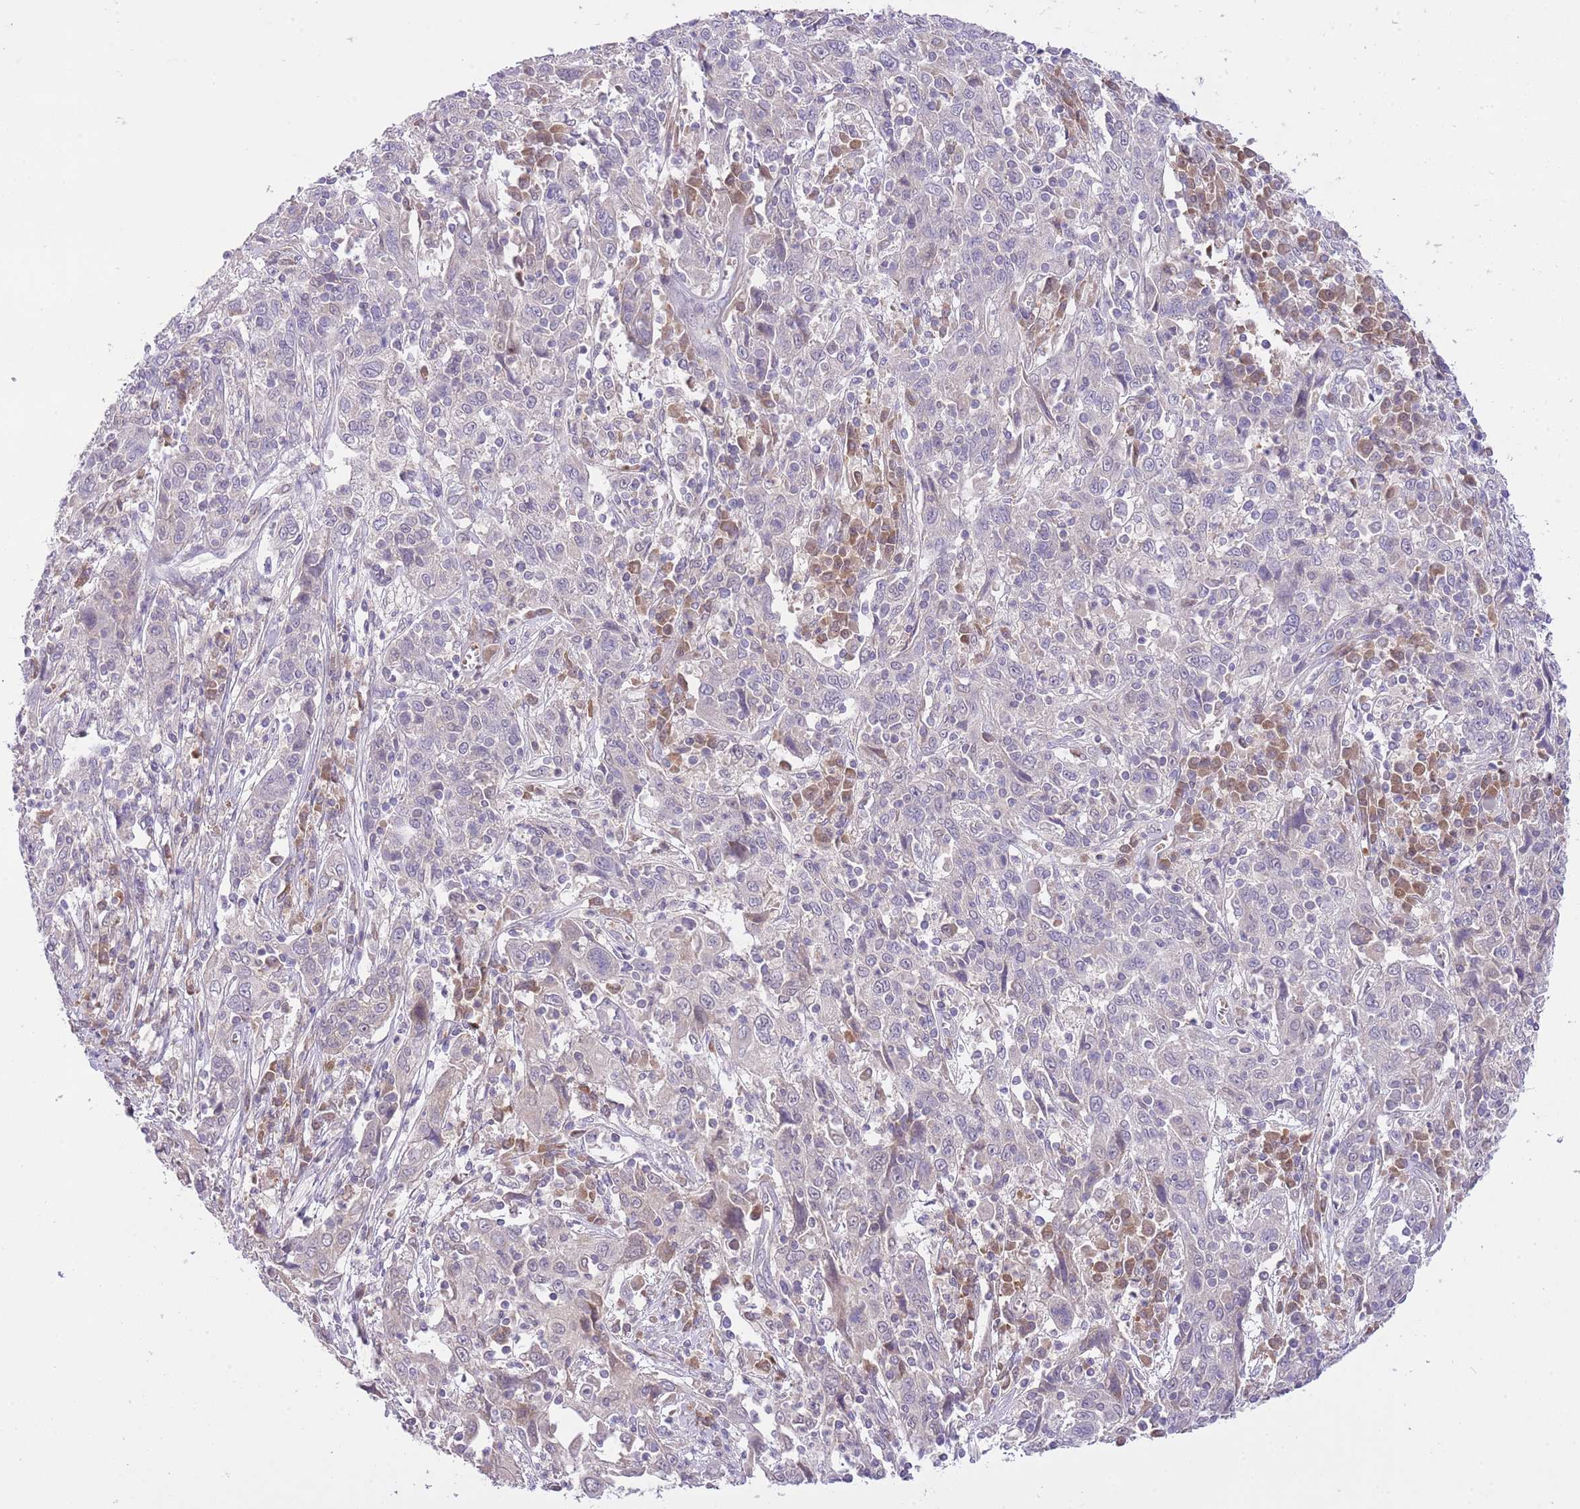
{"staining": {"intensity": "negative", "quantity": "none", "location": "none"}, "tissue": "cervical cancer", "cell_type": "Tumor cells", "image_type": "cancer", "snomed": [{"axis": "morphology", "description": "Squamous cell carcinoma, NOS"}, {"axis": "topography", "description": "Cervix"}], "caption": "An image of squamous cell carcinoma (cervical) stained for a protein reveals no brown staining in tumor cells. Nuclei are stained in blue.", "gene": "GALK2", "patient": {"sex": "female", "age": 46}}